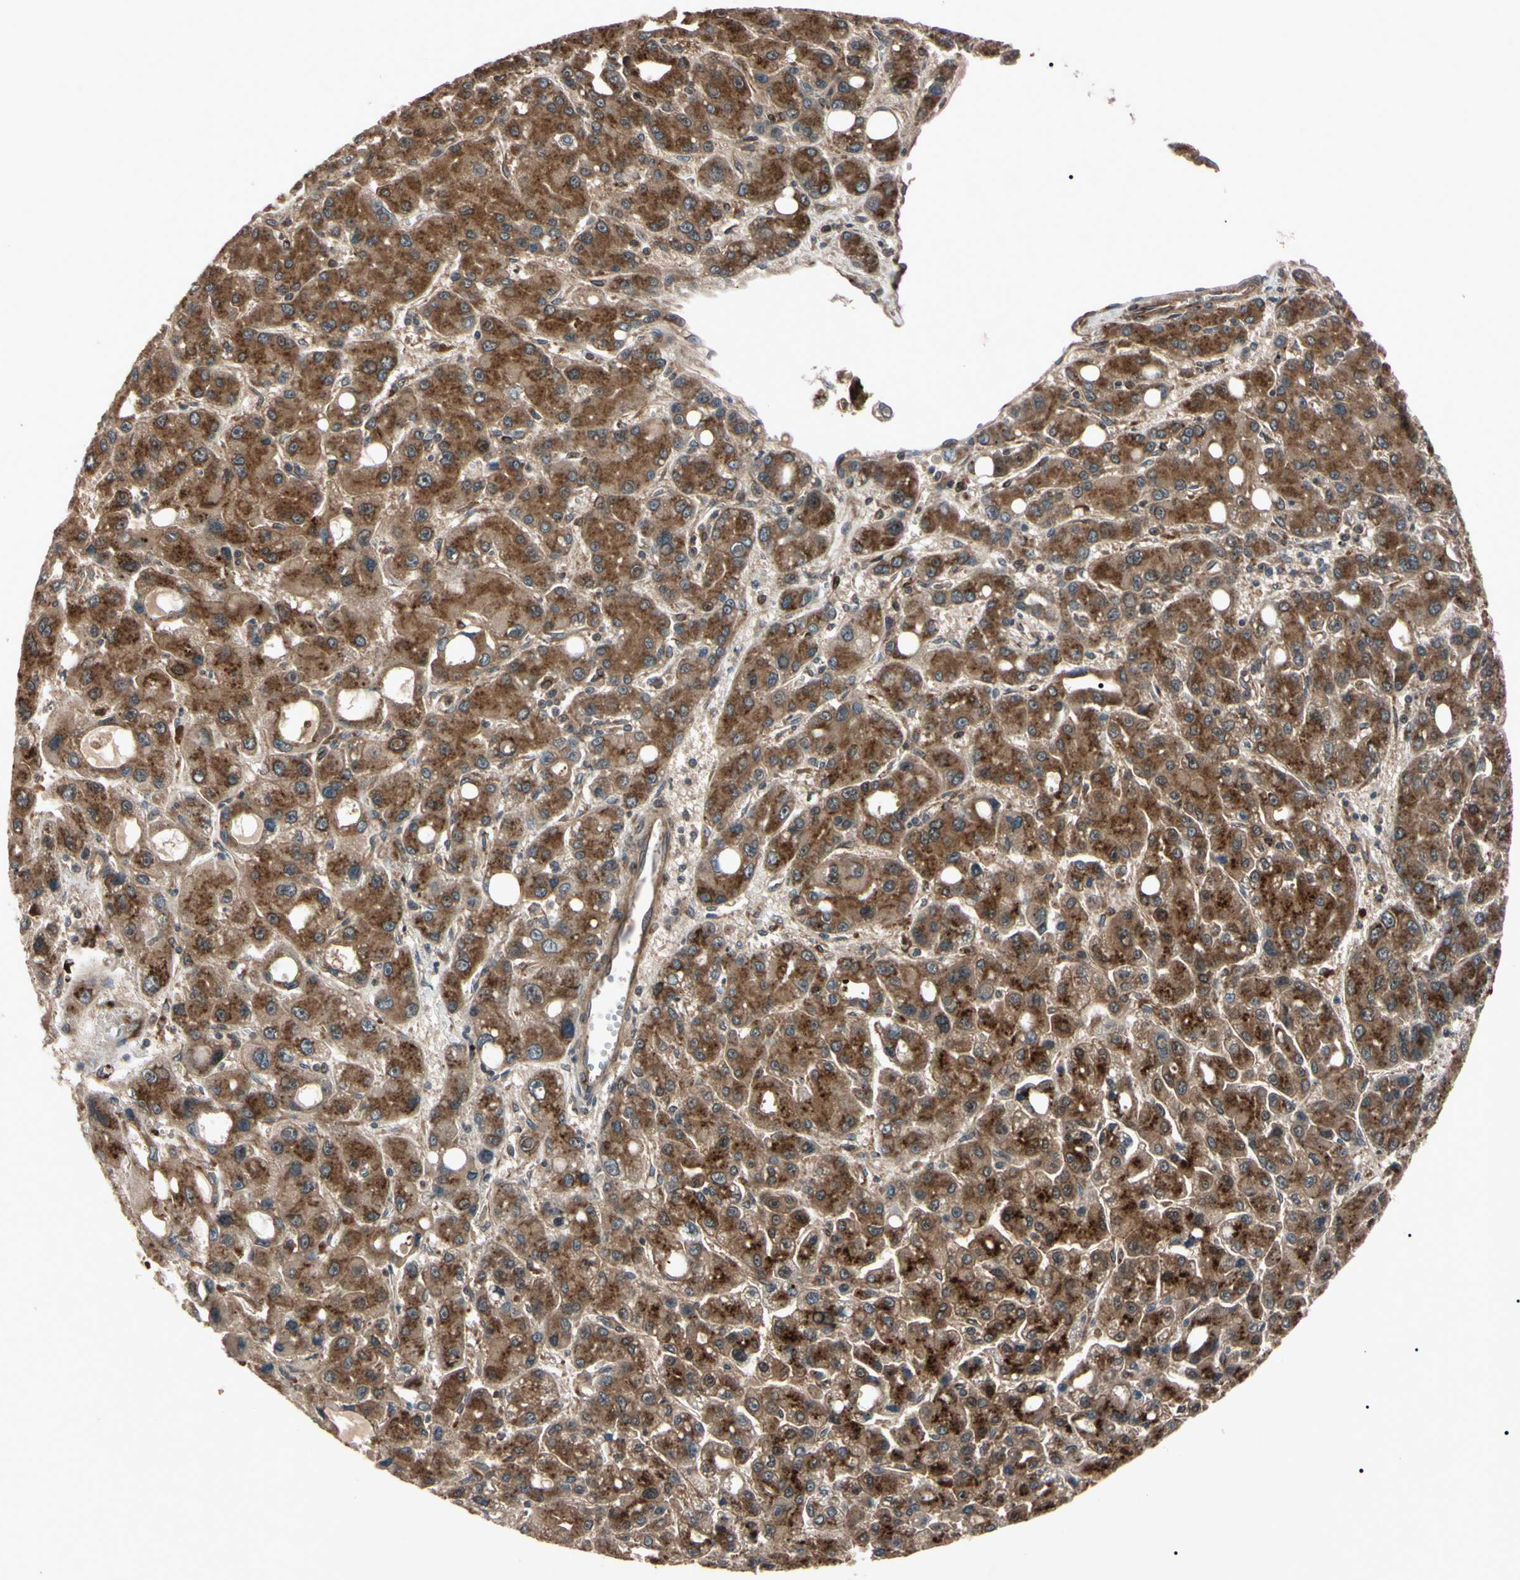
{"staining": {"intensity": "strong", "quantity": ">75%", "location": "cytoplasmic/membranous"}, "tissue": "liver cancer", "cell_type": "Tumor cells", "image_type": "cancer", "snomed": [{"axis": "morphology", "description": "Carcinoma, Hepatocellular, NOS"}, {"axis": "topography", "description": "Liver"}], "caption": "Immunohistochemistry histopathology image of neoplastic tissue: liver hepatocellular carcinoma stained using immunohistochemistry shows high levels of strong protein expression localized specifically in the cytoplasmic/membranous of tumor cells, appearing as a cytoplasmic/membranous brown color.", "gene": "GUCY1B1", "patient": {"sex": "male", "age": 55}}